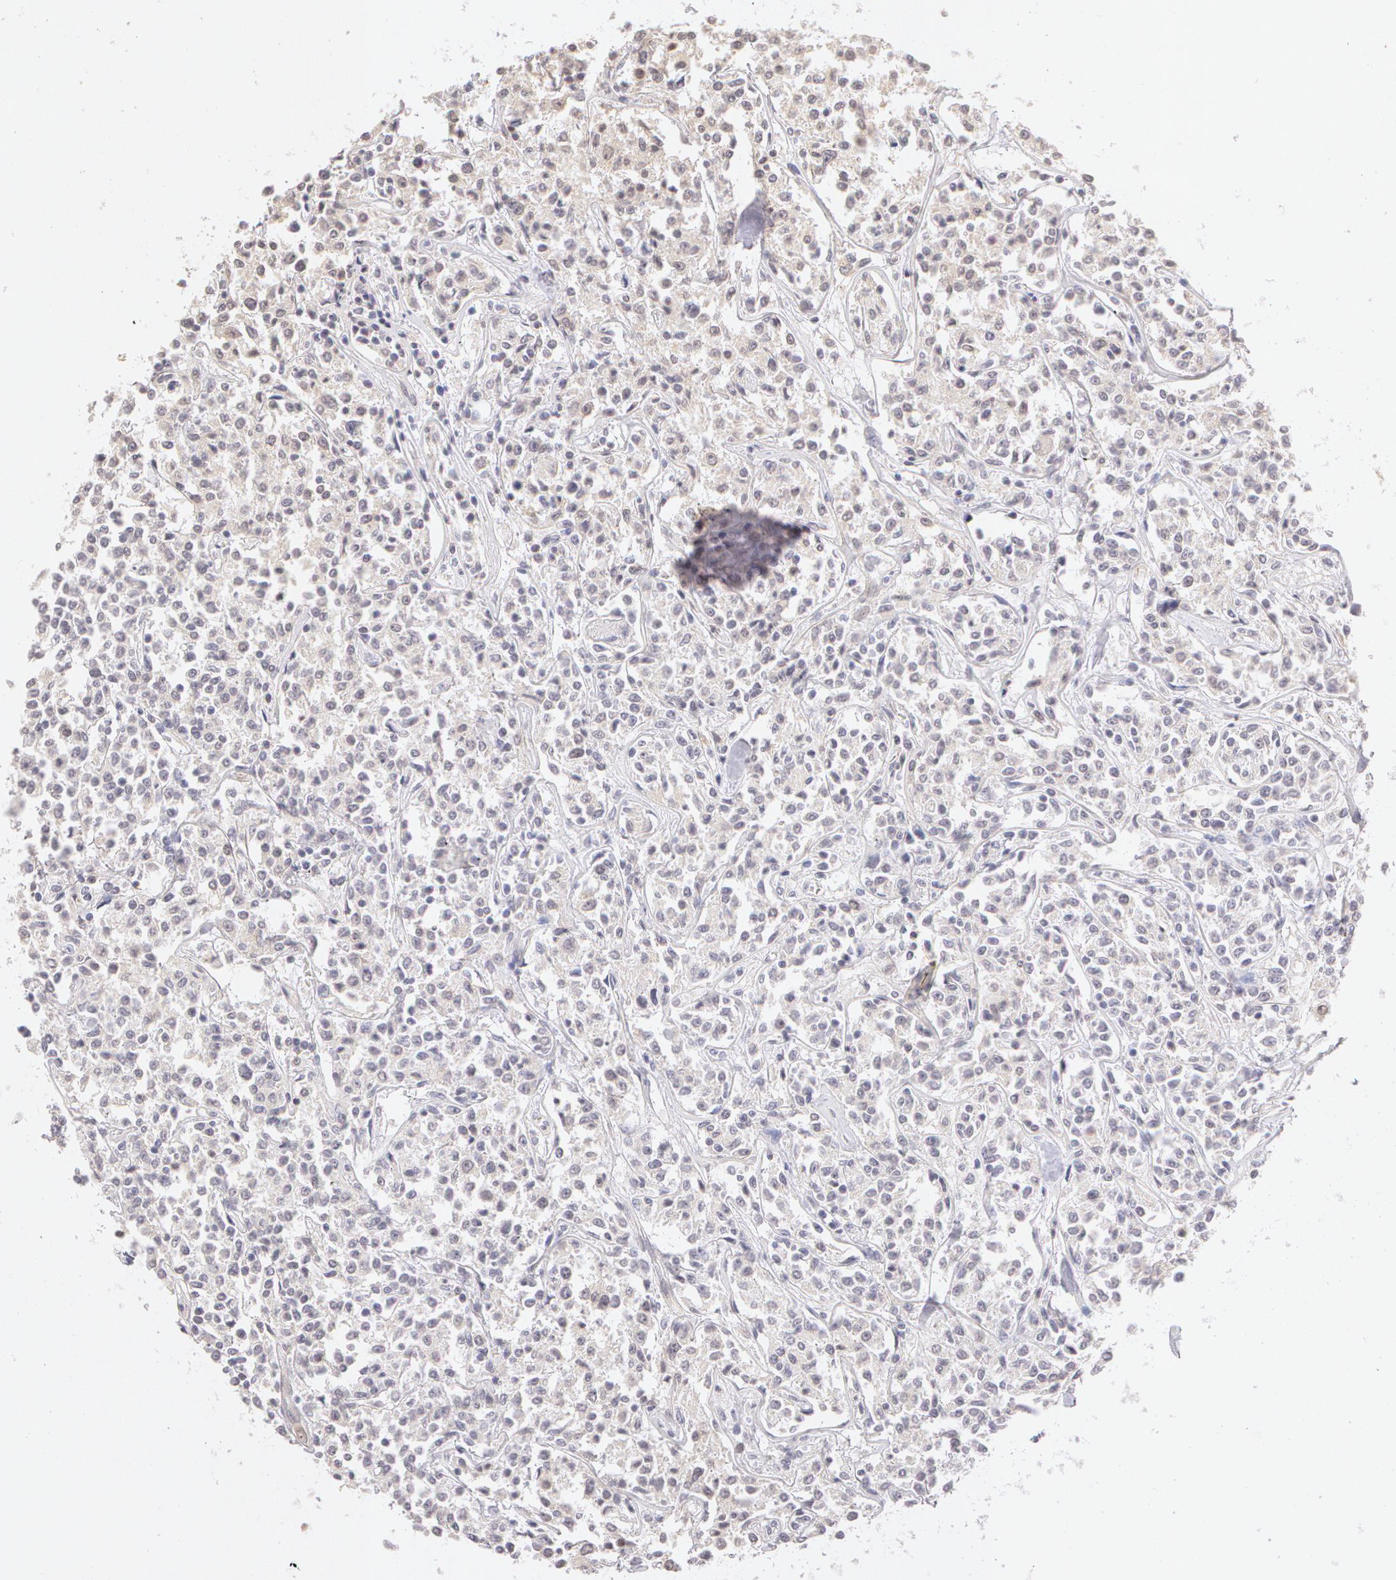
{"staining": {"intensity": "negative", "quantity": "none", "location": "none"}, "tissue": "lymphoma", "cell_type": "Tumor cells", "image_type": "cancer", "snomed": [{"axis": "morphology", "description": "Malignant lymphoma, non-Hodgkin's type, Low grade"}, {"axis": "topography", "description": "Small intestine"}], "caption": "Tumor cells are negative for protein expression in human low-grade malignant lymphoma, non-Hodgkin's type.", "gene": "ZNF597", "patient": {"sex": "female", "age": 59}}